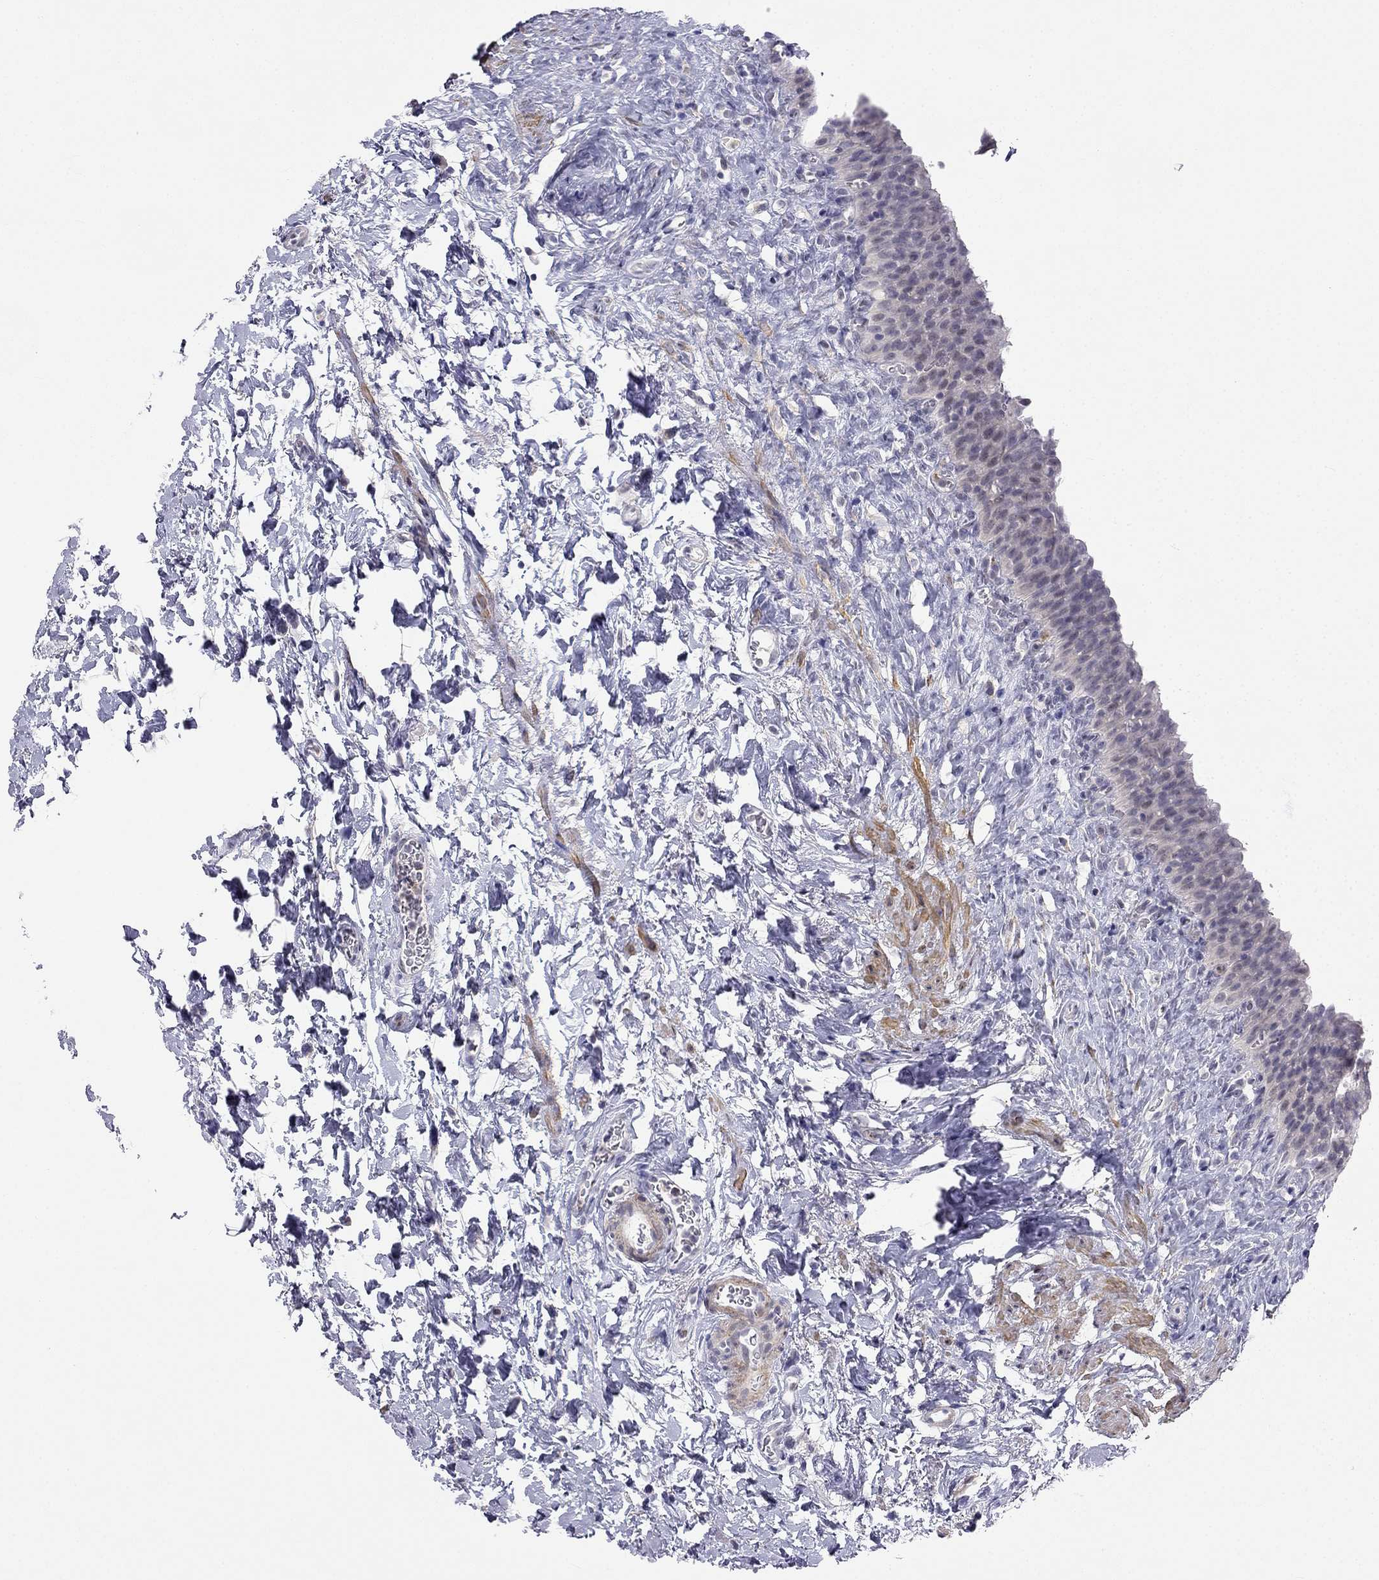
{"staining": {"intensity": "negative", "quantity": "none", "location": "none"}, "tissue": "urinary bladder", "cell_type": "Urothelial cells", "image_type": "normal", "snomed": [{"axis": "morphology", "description": "Normal tissue, NOS"}, {"axis": "topography", "description": "Urinary bladder"}], "caption": "The image reveals no significant staining in urothelial cells of urinary bladder.", "gene": "C16orf89", "patient": {"sex": "male", "age": 76}}